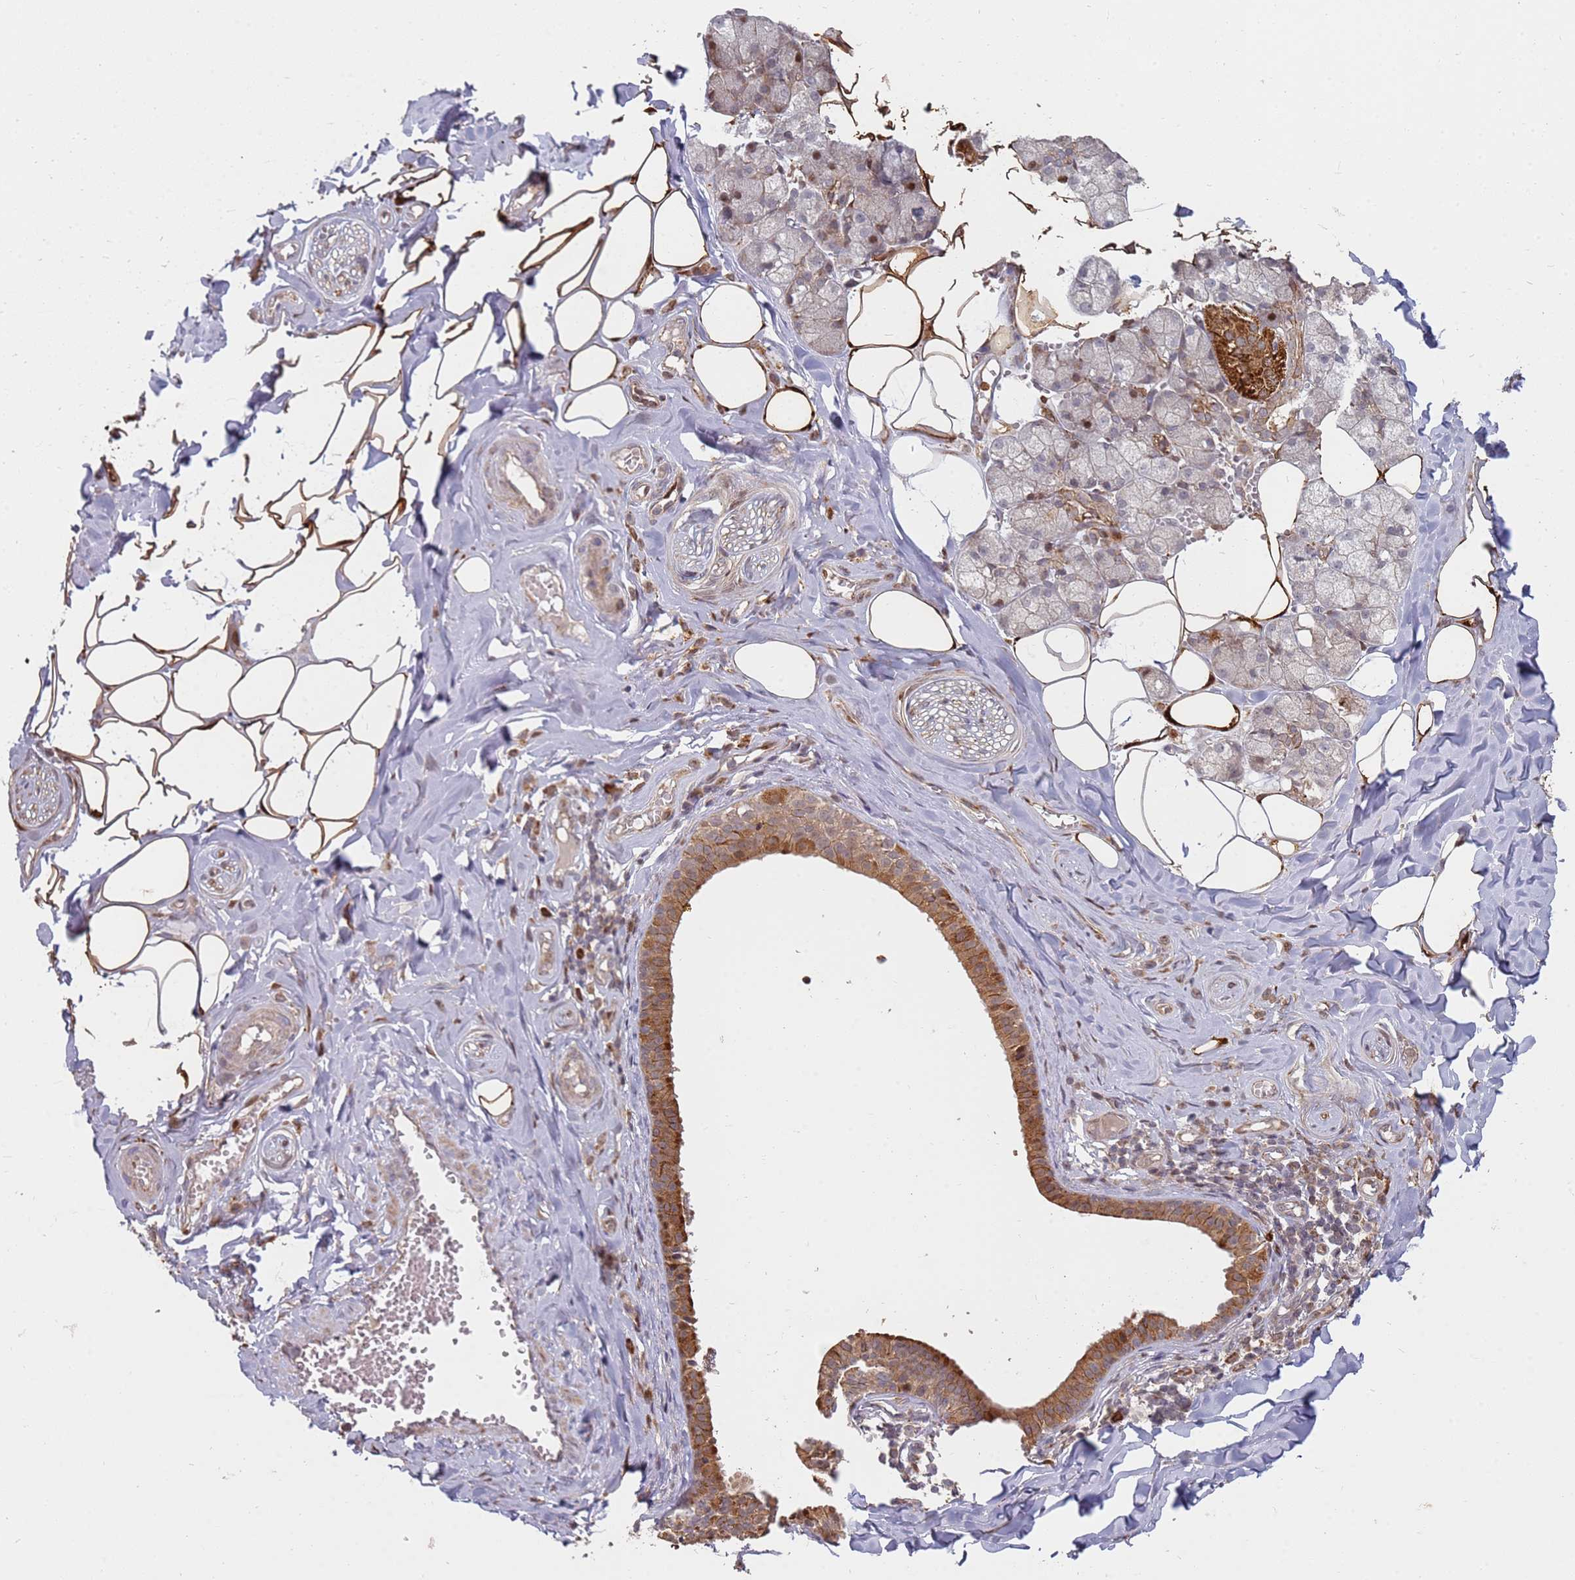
{"staining": {"intensity": "strong", "quantity": "25%-75%", "location": "cytoplasmic/membranous"}, "tissue": "salivary gland", "cell_type": "Glandular cells", "image_type": "normal", "snomed": [{"axis": "morphology", "description": "Normal tissue, NOS"}, {"axis": "topography", "description": "Salivary gland"}], "caption": "Protein expression analysis of unremarkable salivary gland shows strong cytoplasmic/membranous expression in about 25%-75% of glandular cells. (brown staining indicates protein expression, while blue staining denotes nuclei).", "gene": "MPEG1", "patient": {"sex": "male", "age": 62}}